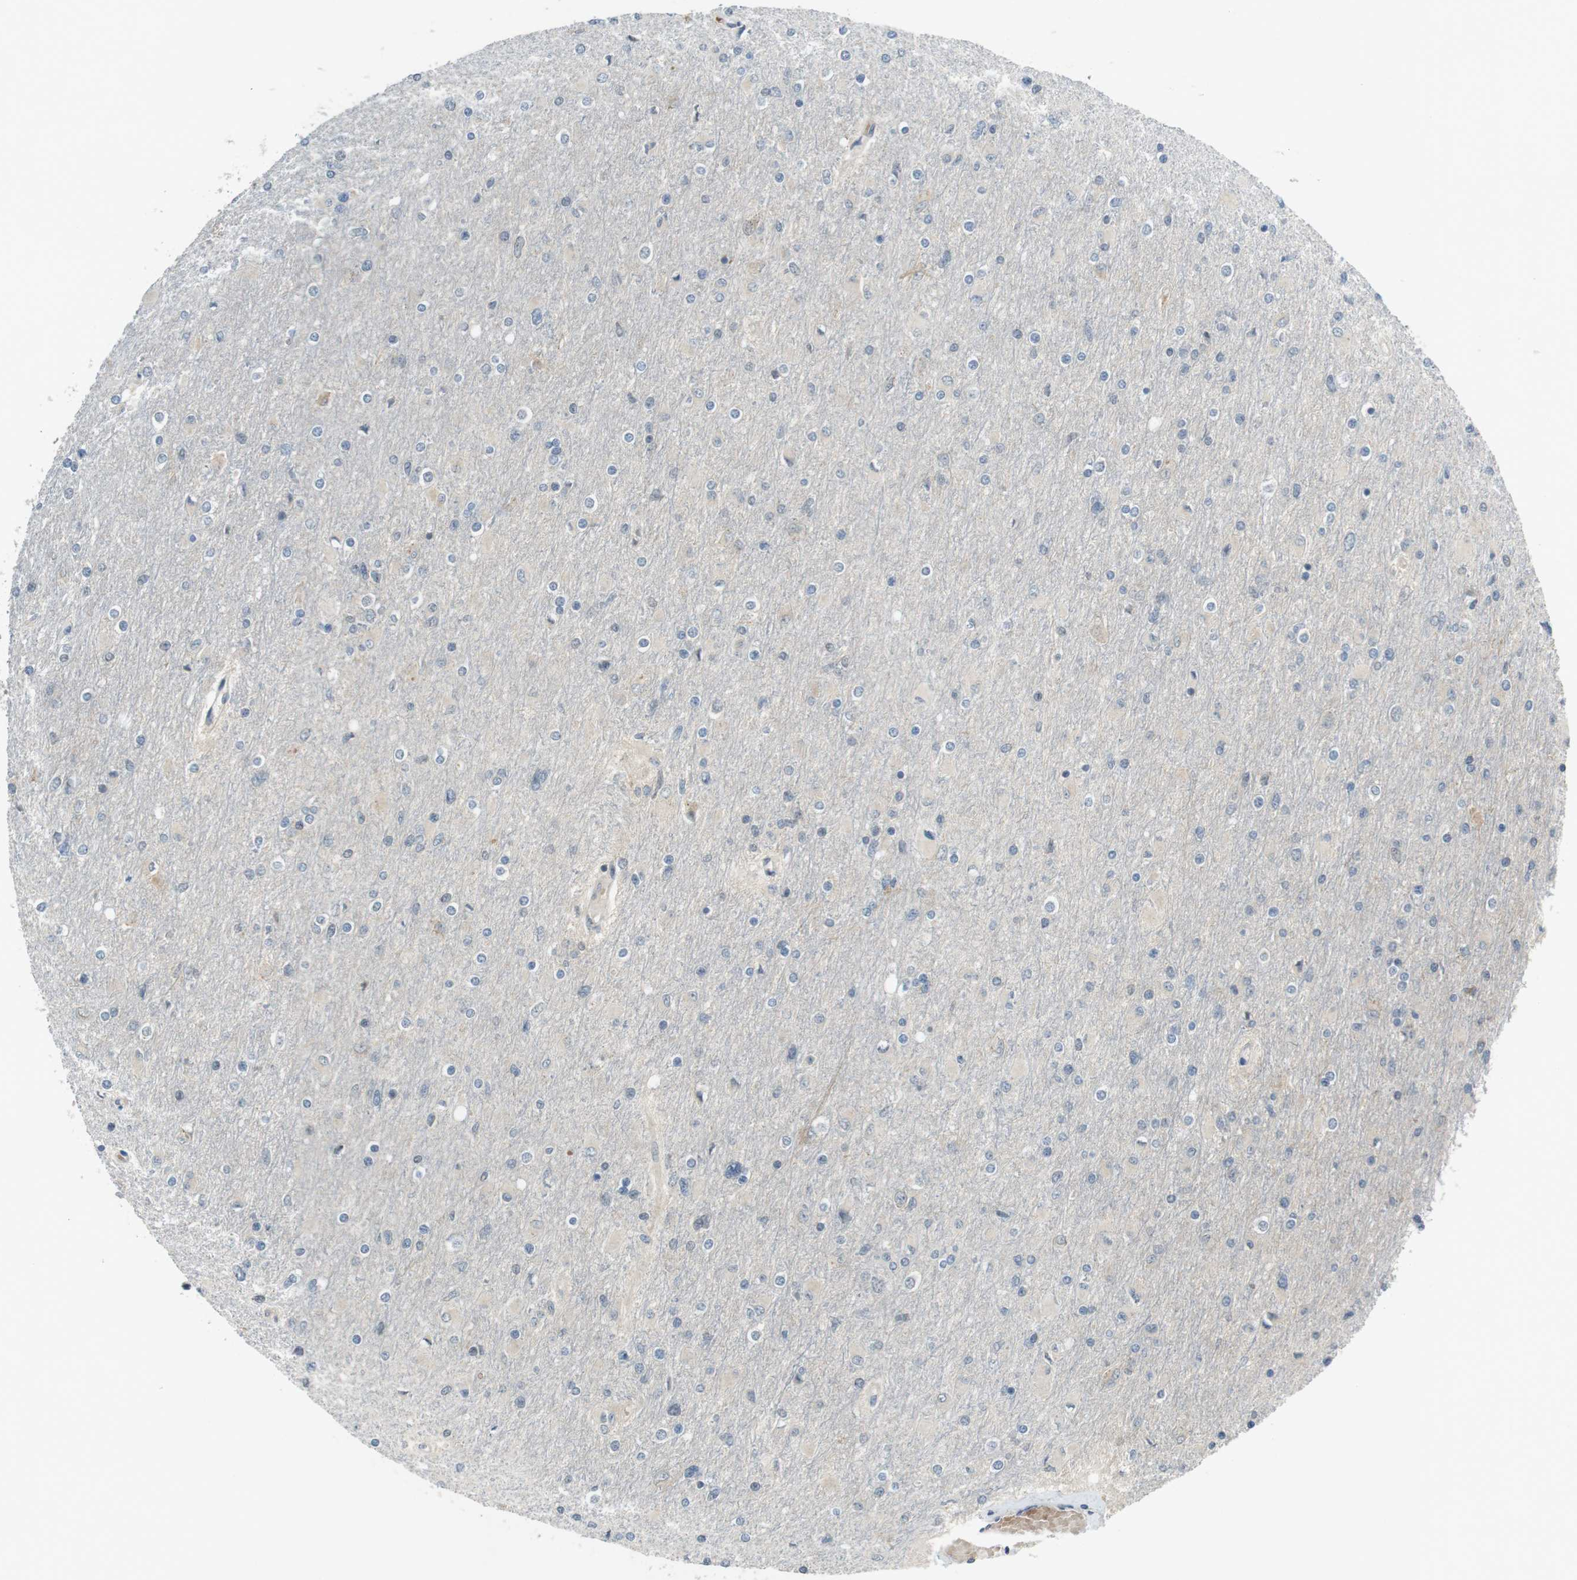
{"staining": {"intensity": "negative", "quantity": "none", "location": "none"}, "tissue": "glioma", "cell_type": "Tumor cells", "image_type": "cancer", "snomed": [{"axis": "morphology", "description": "Glioma, malignant, High grade"}, {"axis": "topography", "description": "Cerebral cortex"}], "caption": "Tumor cells show no significant expression in glioma.", "gene": "MAPKAPK5", "patient": {"sex": "female", "age": 36}}